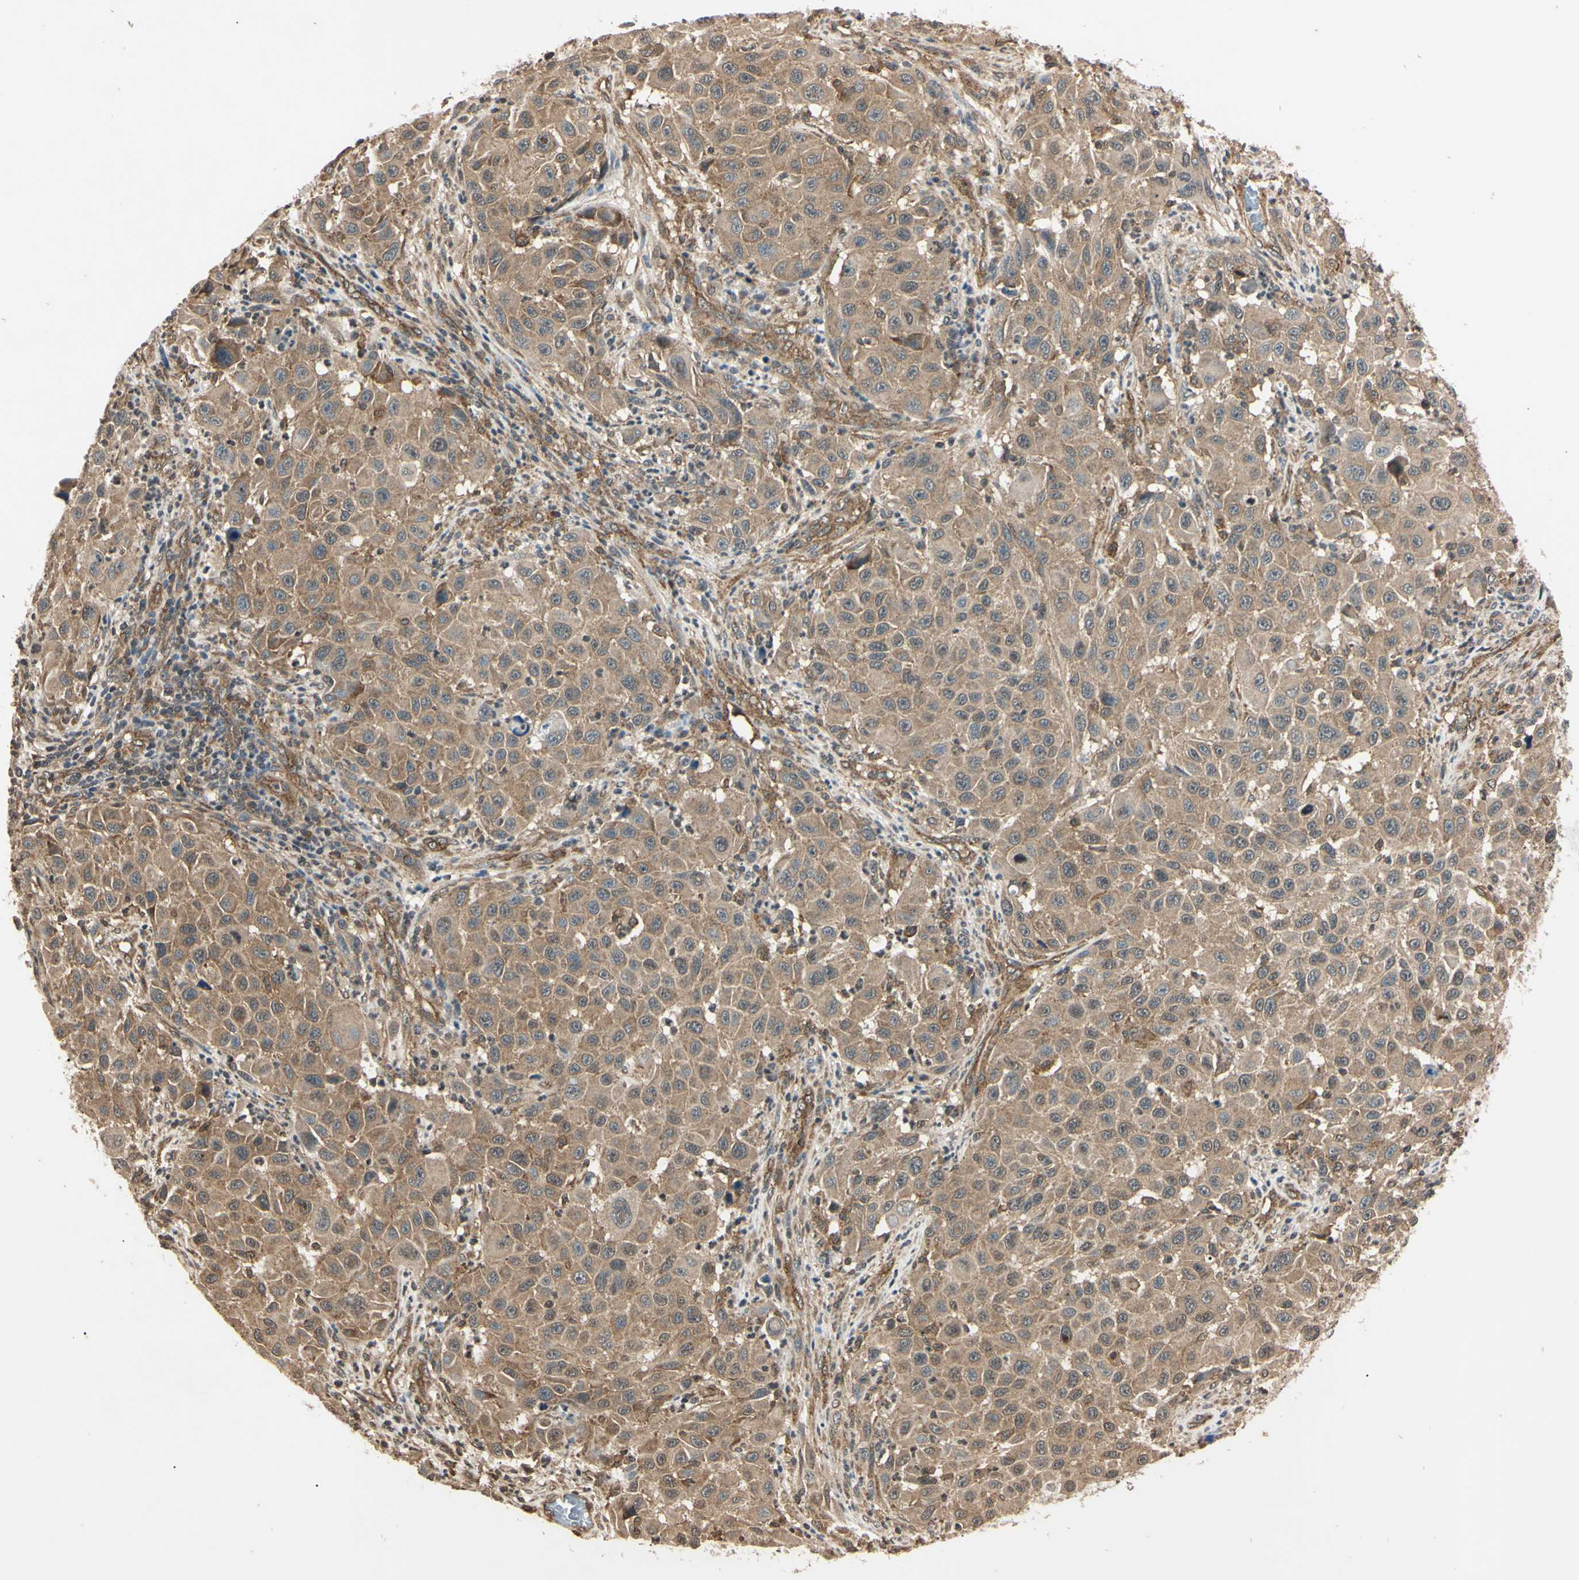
{"staining": {"intensity": "moderate", "quantity": ">75%", "location": "cytoplasmic/membranous"}, "tissue": "melanoma", "cell_type": "Tumor cells", "image_type": "cancer", "snomed": [{"axis": "morphology", "description": "Malignant melanoma, Metastatic site"}, {"axis": "topography", "description": "Lymph node"}], "caption": "Moderate cytoplasmic/membranous protein expression is present in approximately >75% of tumor cells in melanoma.", "gene": "EPN1", "patient": {"sex": "male", "age": 61}}